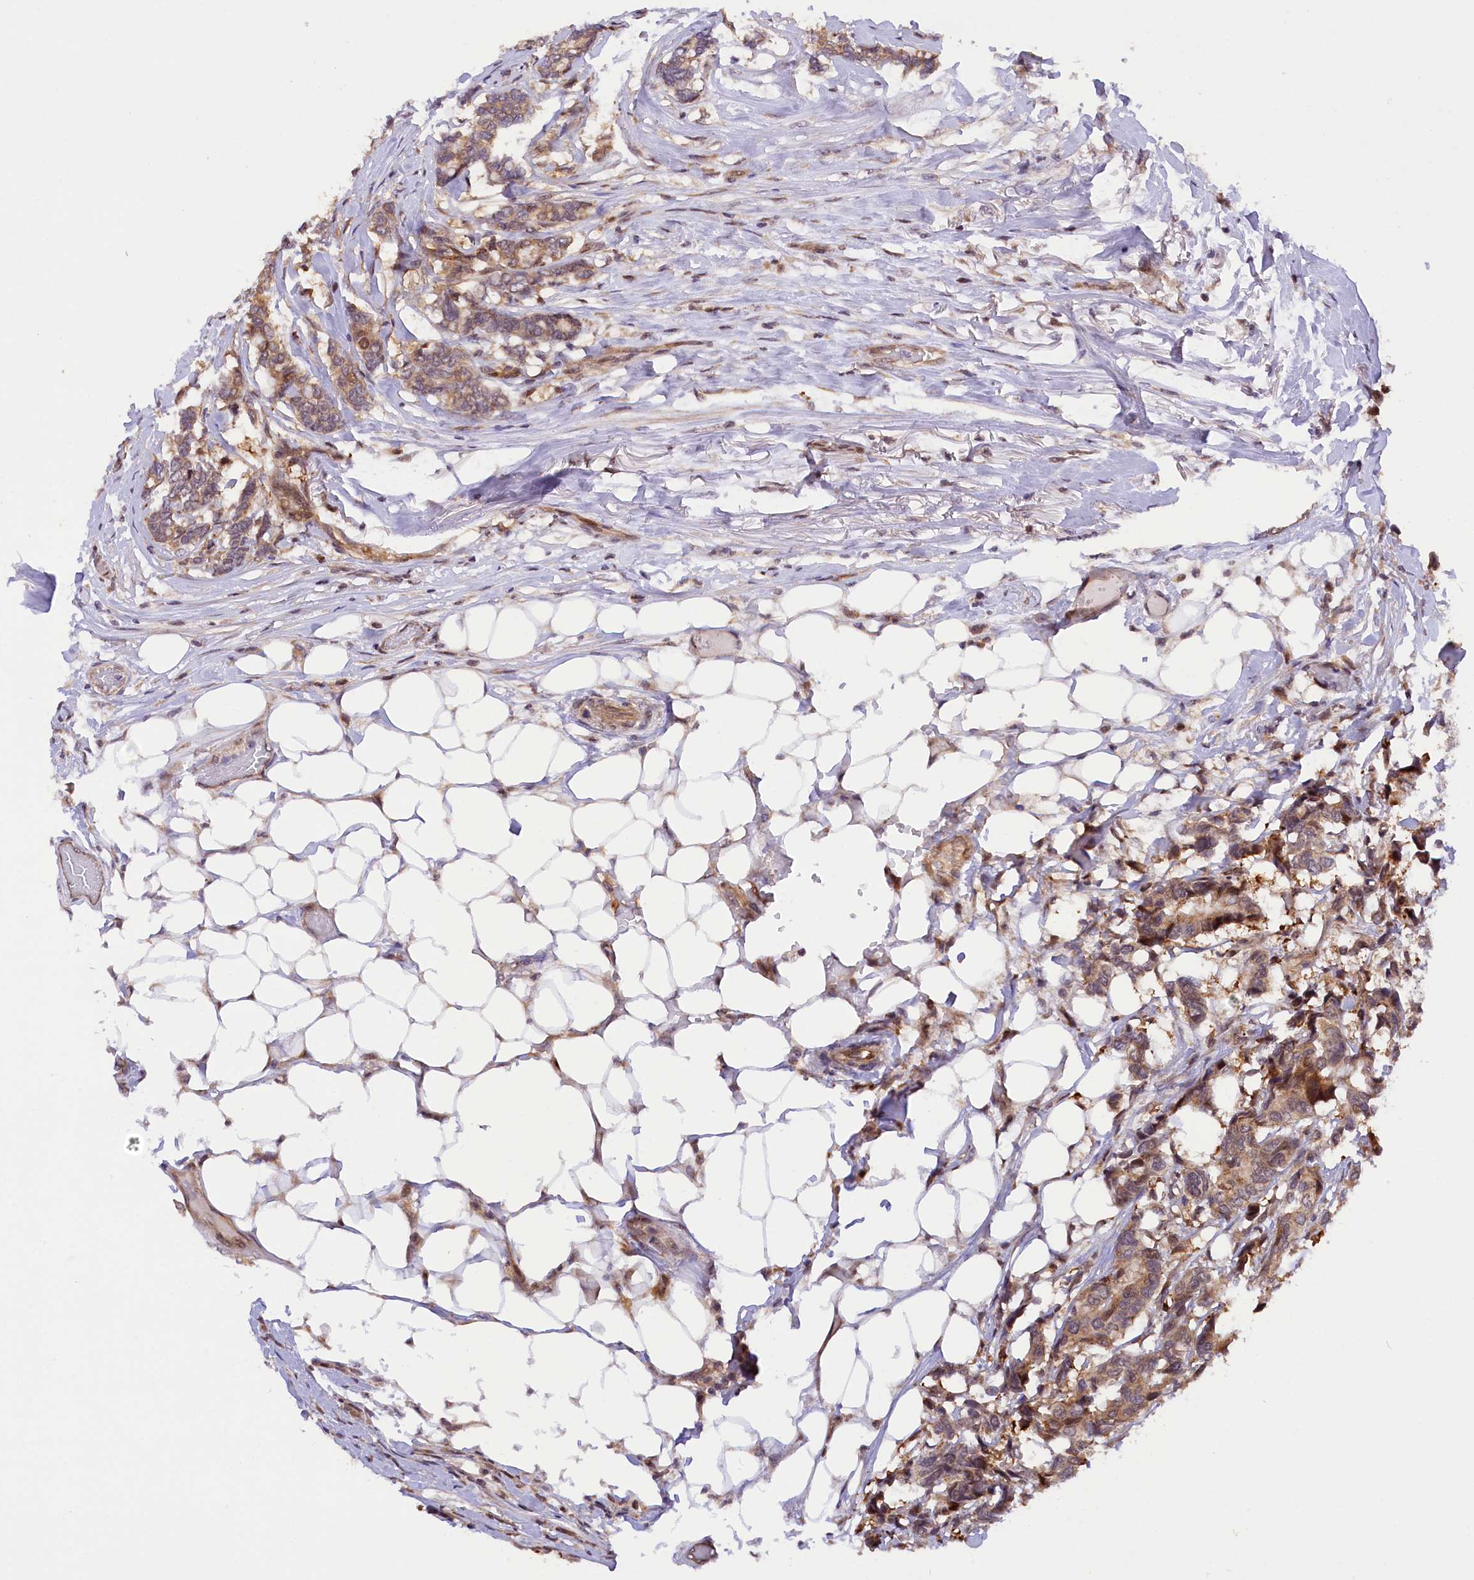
{"staining": {"intensity": "moderate", "quantity": "<25%", "location": "cytoplasmic/membranous"}, "tissue": "breast cancer", "cell_type": "Tumor cells", "image_type": "cancer", "snomed": [{"axis": "morphology", "description": "Duct carcinoma"}, {"axis": "topography", "description": "Breast"}], "caption": "High-magnification brightfield microscopy of breast intraductal carcinoma stained with DAB (3,3'-diaminobenzidine) (brown) and counterstained with hematoxylin (blue). tumor cells exhibit moderate cytoplasmic/membranous expression is appreciated in approximately<25% of cells.", "gene": "SAMD4A", "patient": {"sex": "female", "age": 87}}